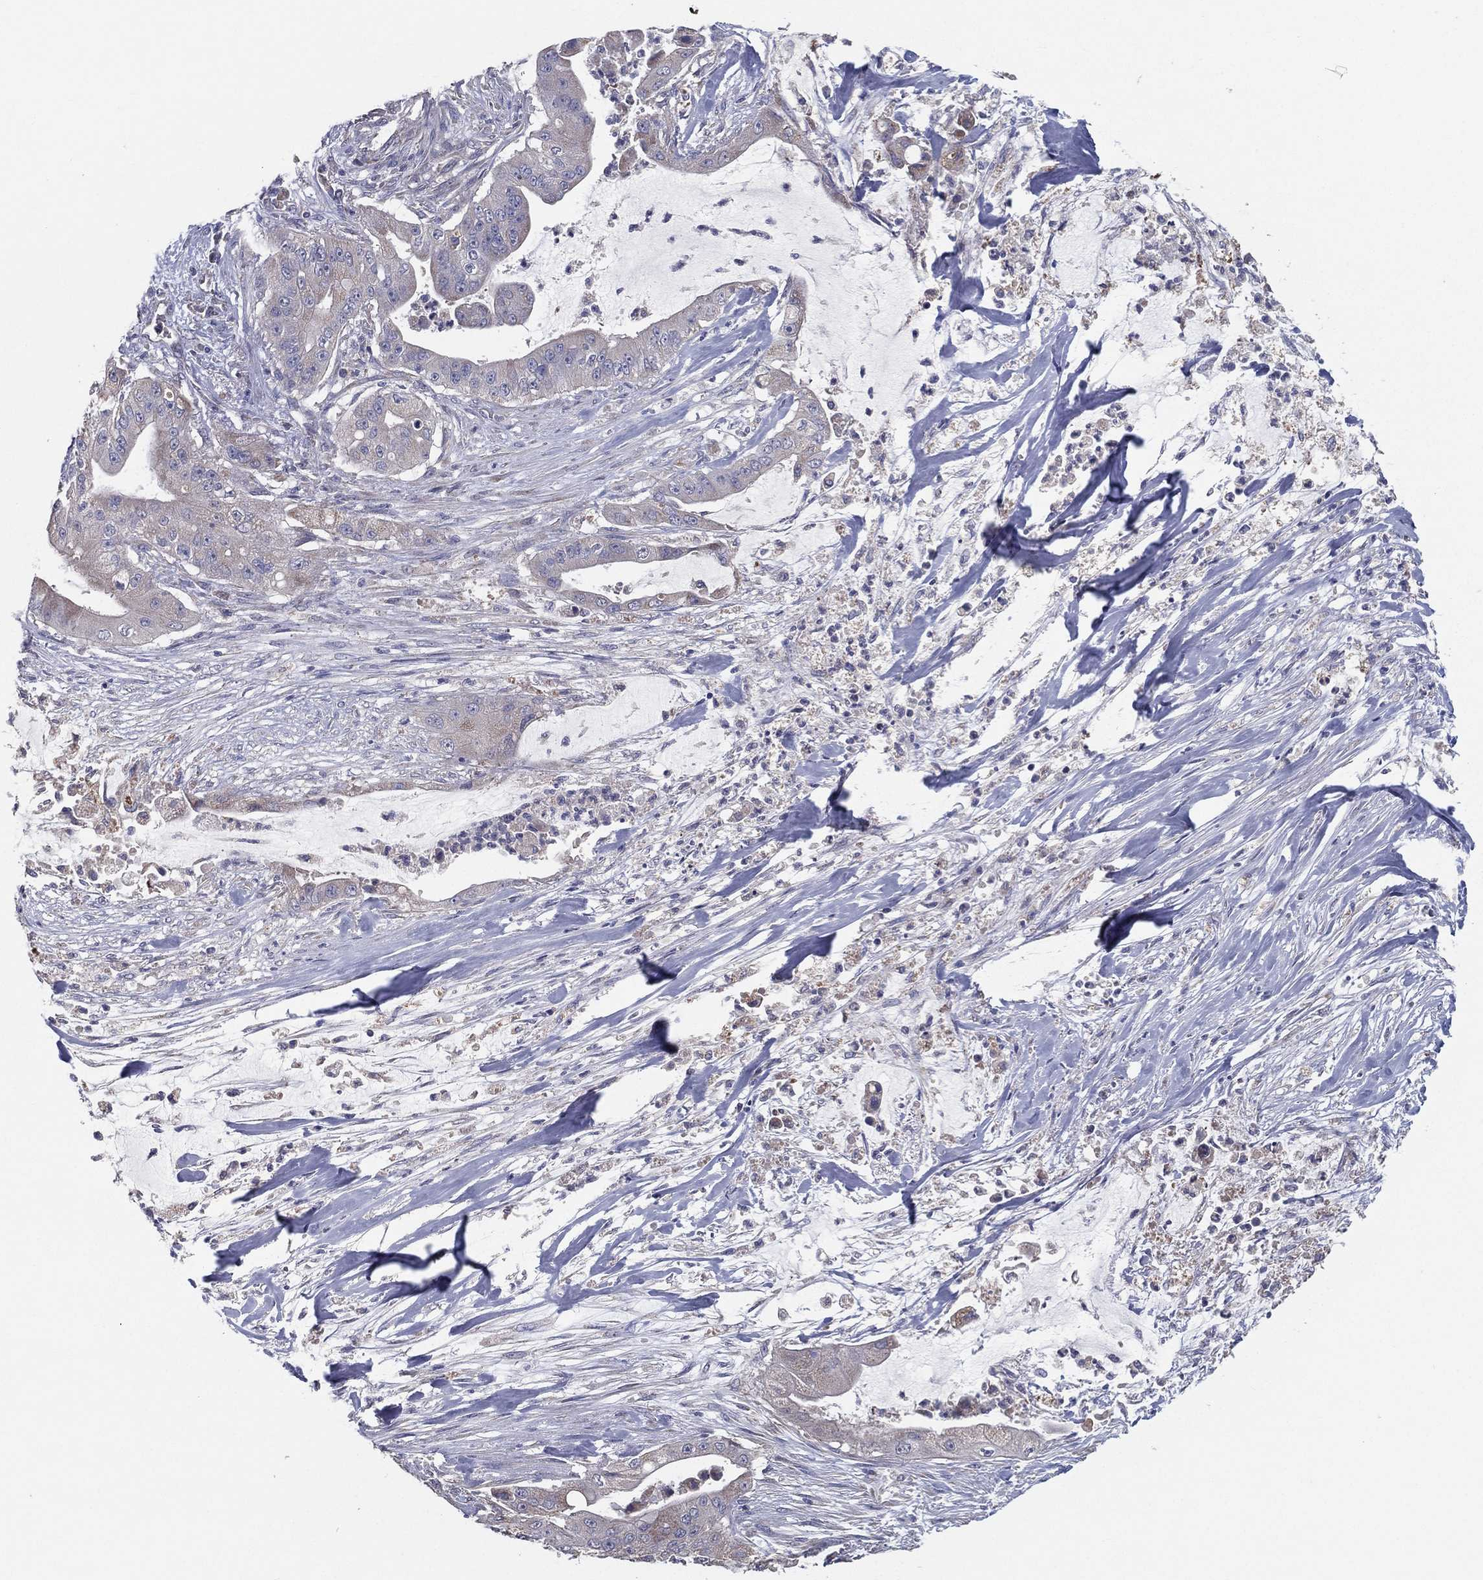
{"staining": {"intensity": "weak", "quantity": "25%-75%", "location": "cytoplasmic/membranous"}, "tissue": "pancreatic cancer", "cell_type": "Tumor cells", "image_type": "cancer", "snomed": [{"axis": "morphology", "description": "Normal tissue, NOS"}, {"axis": "morphology", "description": "Inflammation, NOS"}, {"axis": "morphology", "description": "Adenocarcinoma, NOS"}, {"axis": "topography", "description": "Pancreas"}], "caption": "There is low levels of weak cytoplasmic/membranous staining in tumor cells of adenocarcinoma (pancreatic), as demonstrated by immunohistochemical staining (brown color).", "gene": "PCSK1", "patient": {"sex": "male", "age": 57}}